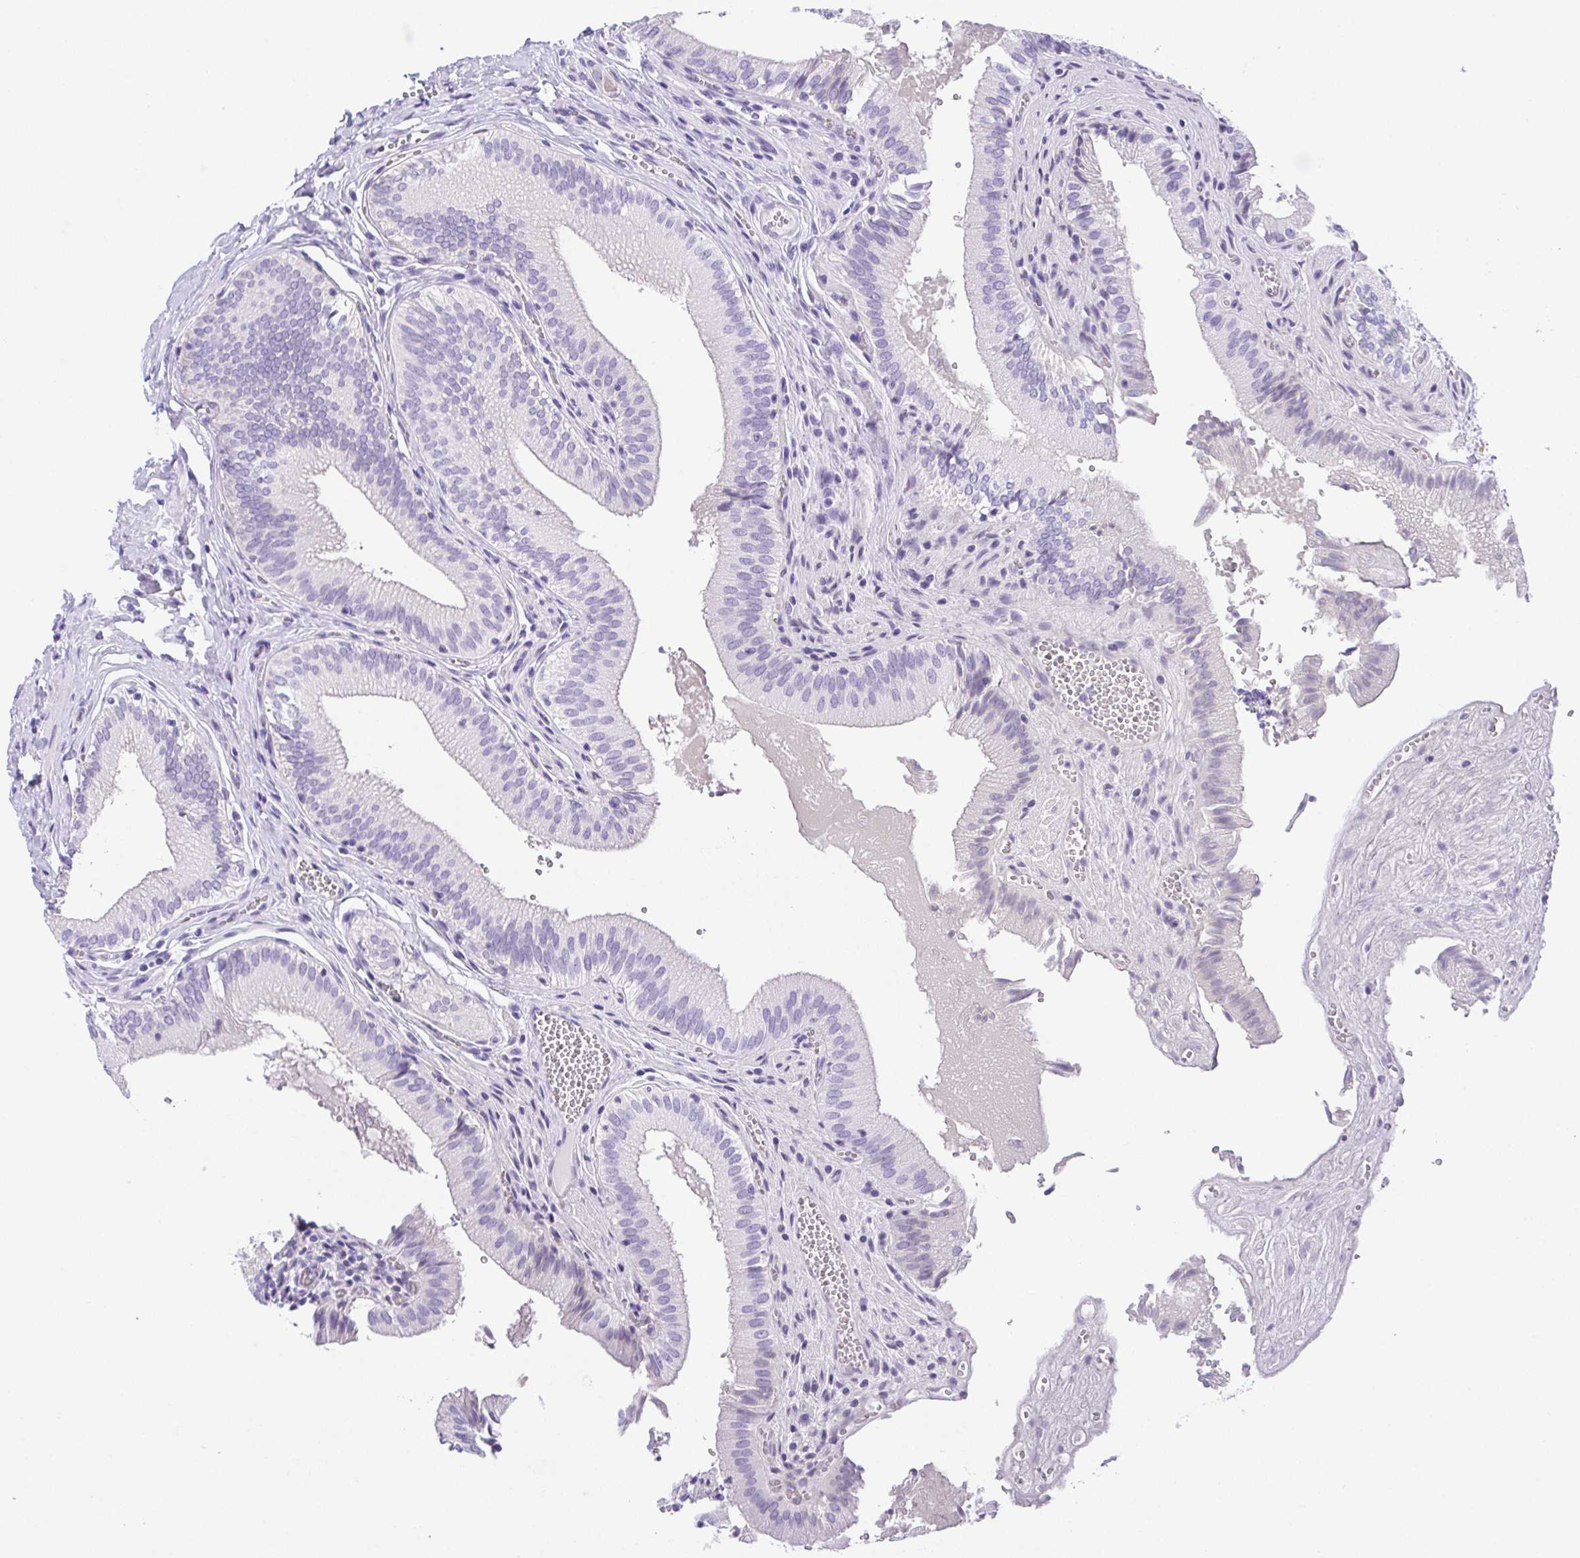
{"staining": {"intensity": "negative", "quantity": "none", "location": "none"}, "tissue": "gallbladder", "cell_type": "Glandular cells", "image_type": "normal", "snomed": [{"axis": "morphology", "description": "Normal tissue, NOS"}, {"axis": "topography", "description": "Gallbladder"}, {"axis": "topography", "description": "Peripheral nerve tissue"}], "caption": "There is no significant positivity in glandular cells of gallbladder. (Brightfield microscopy of DAB IHC at high magnification).", "gene": "LUZP4", "patient": {"sex": "male", "age": 17}}